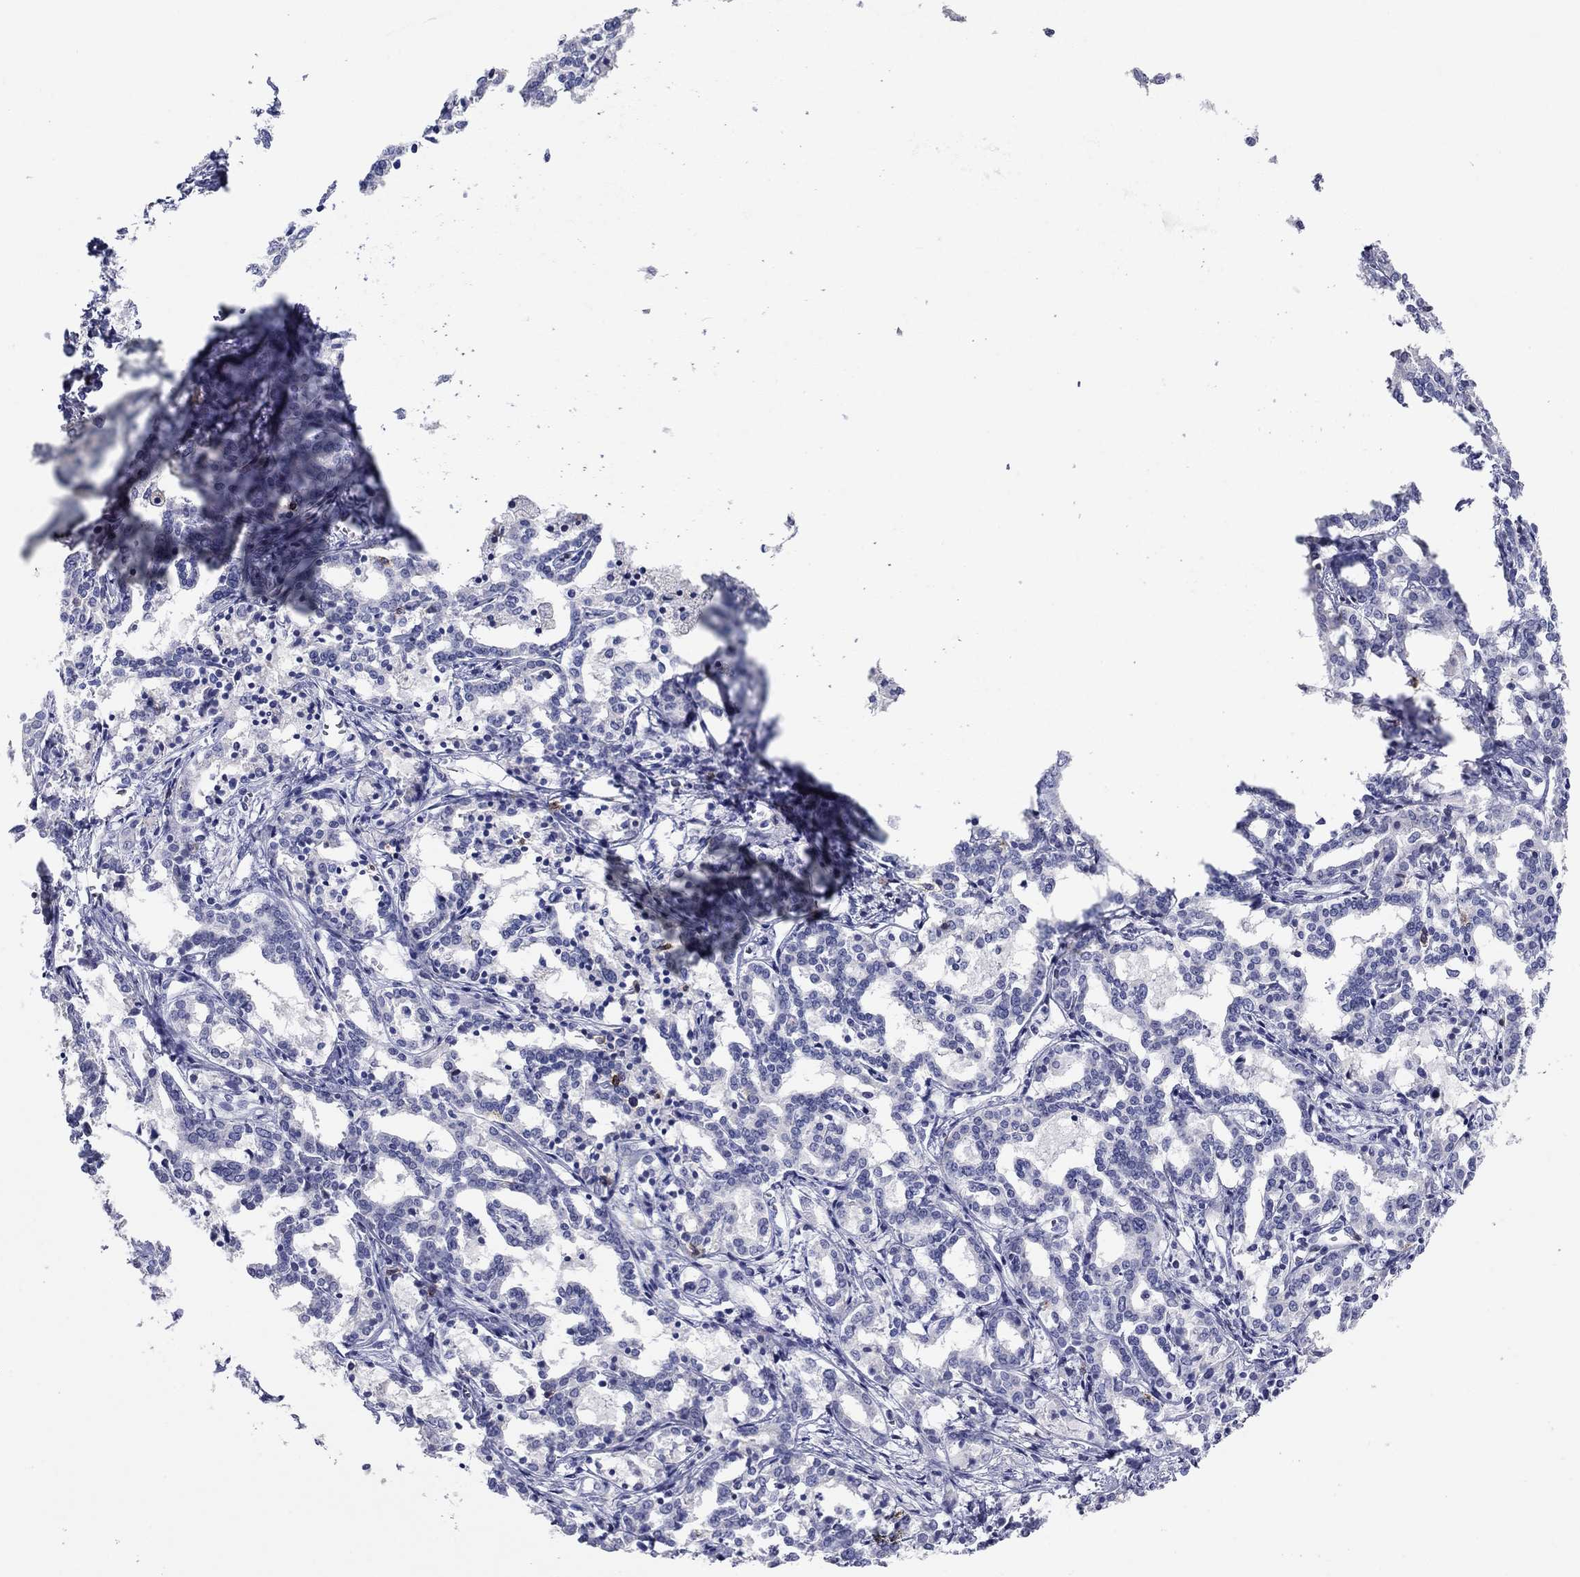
{"staining": {"intensity": "negative", "quantity": "none", "location": "none"}, "tissue": "liver cancer", "cell_type": "Tumor cells", "image_type": "cancer", "snomed": [{"axis": "morphology", "description": "Cholangiocarcinoma"}, {"axis": "topography", "description": "Liver"}], "caption": "This is a histopathology image of IHC staining of liver cancer (cholangiocarcinoma), which shows no expression in tumor cells.", "gene": "ITGAE", "patient": {"sex": "female", "age": 47}}